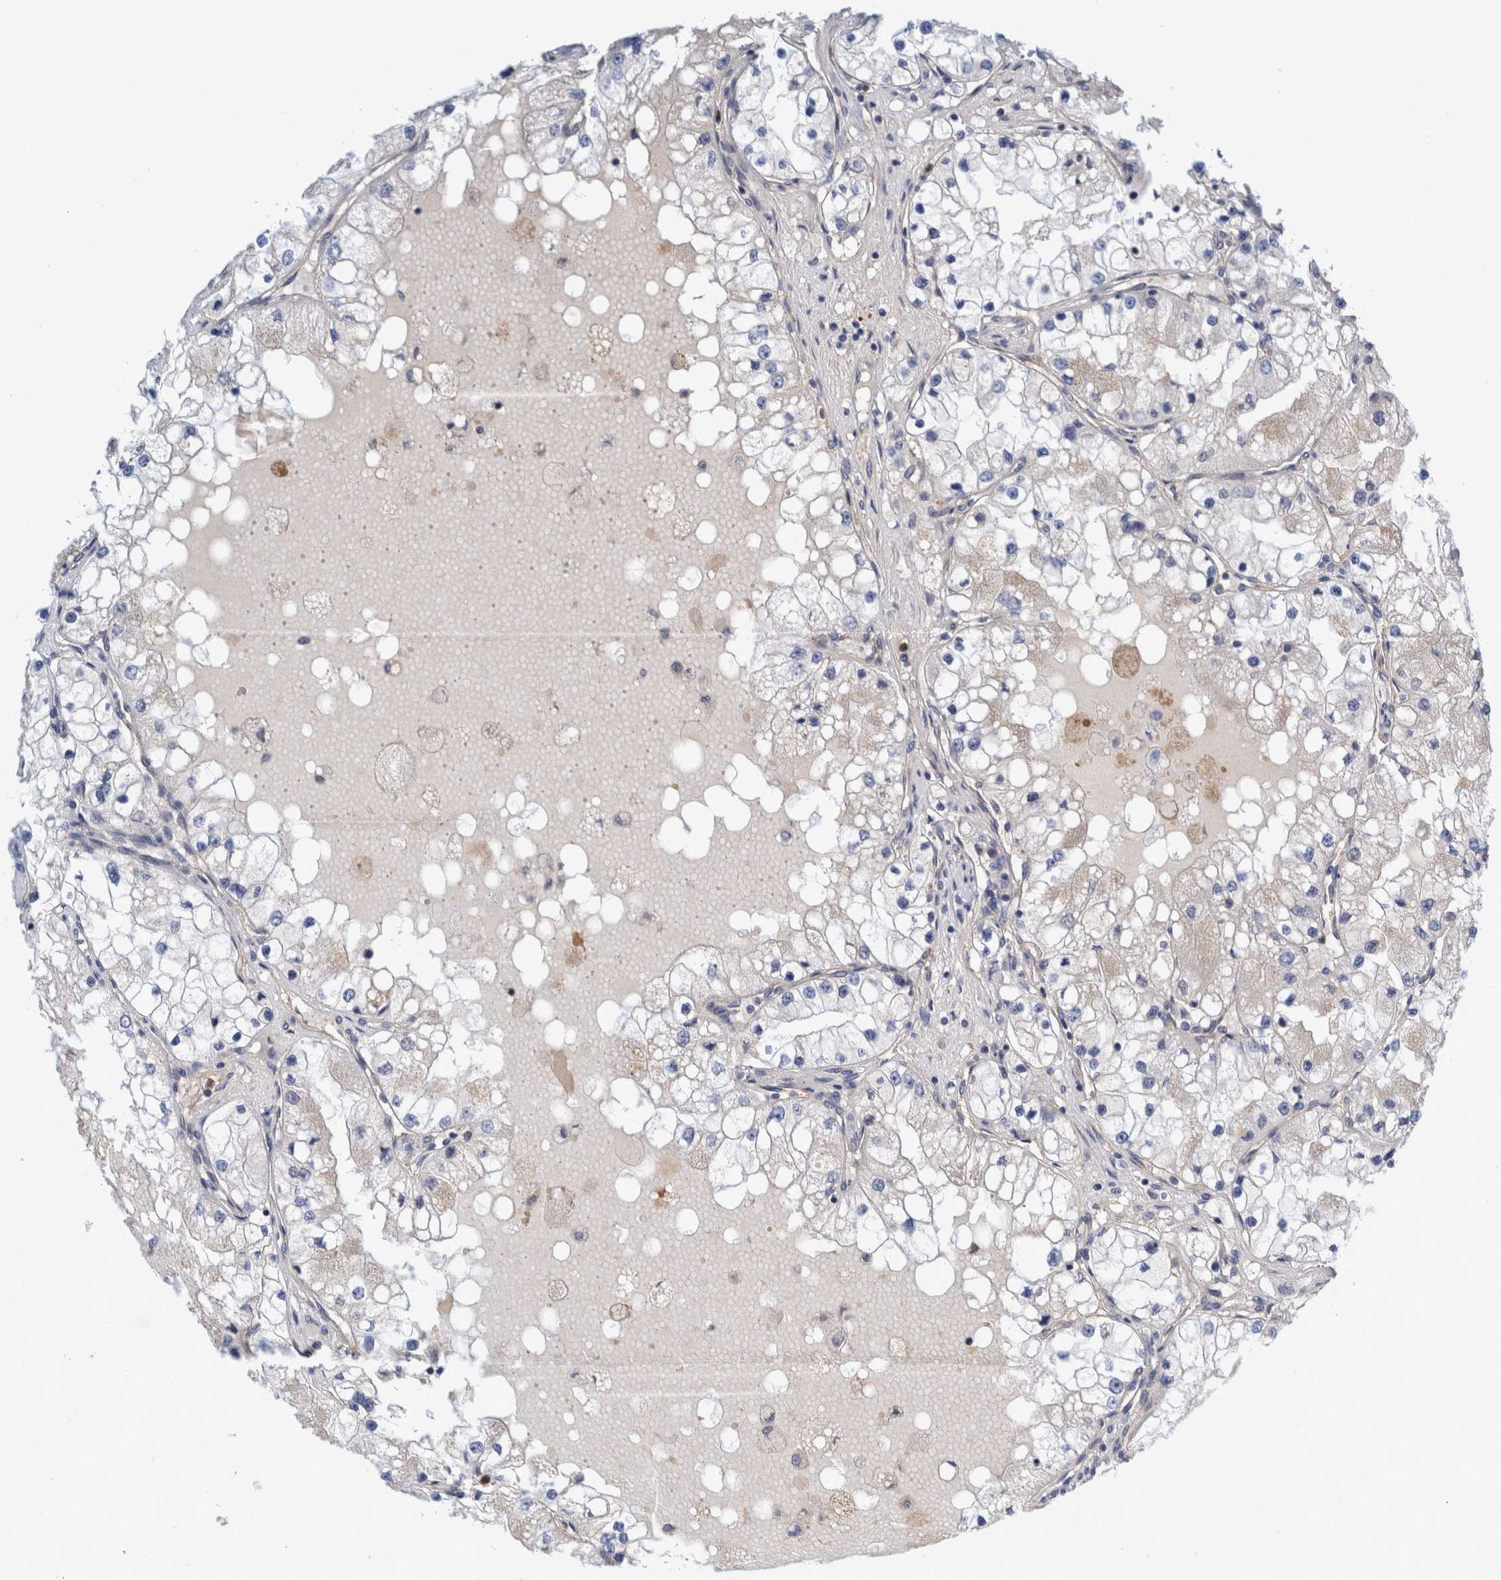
{"staining": {"intensity": "negative", "quantity": "none", "location": "none"}, "tissue": "renal cancer", "cell_type": "Tumor cells", "image_type": "cancer", "snomed": [{"axis": "morphology", "description": "Adenocarcinoma, NOS"}, {"axis": "topography", "description": "Kidney"}], "caption": "Immunohistochemistry (IHC) micrograph of neoplastic tissue: human adenocarcinoma (renal) stained with DAB (3,3'-diaminobenzidine) exhibits no significant protein staining in tumor cells. (DAB (3,3'-diaminobenzidine) IHC, high magnification).", "gene": "ZNF324B", "patient": {"sex": "male", "age": 68}}